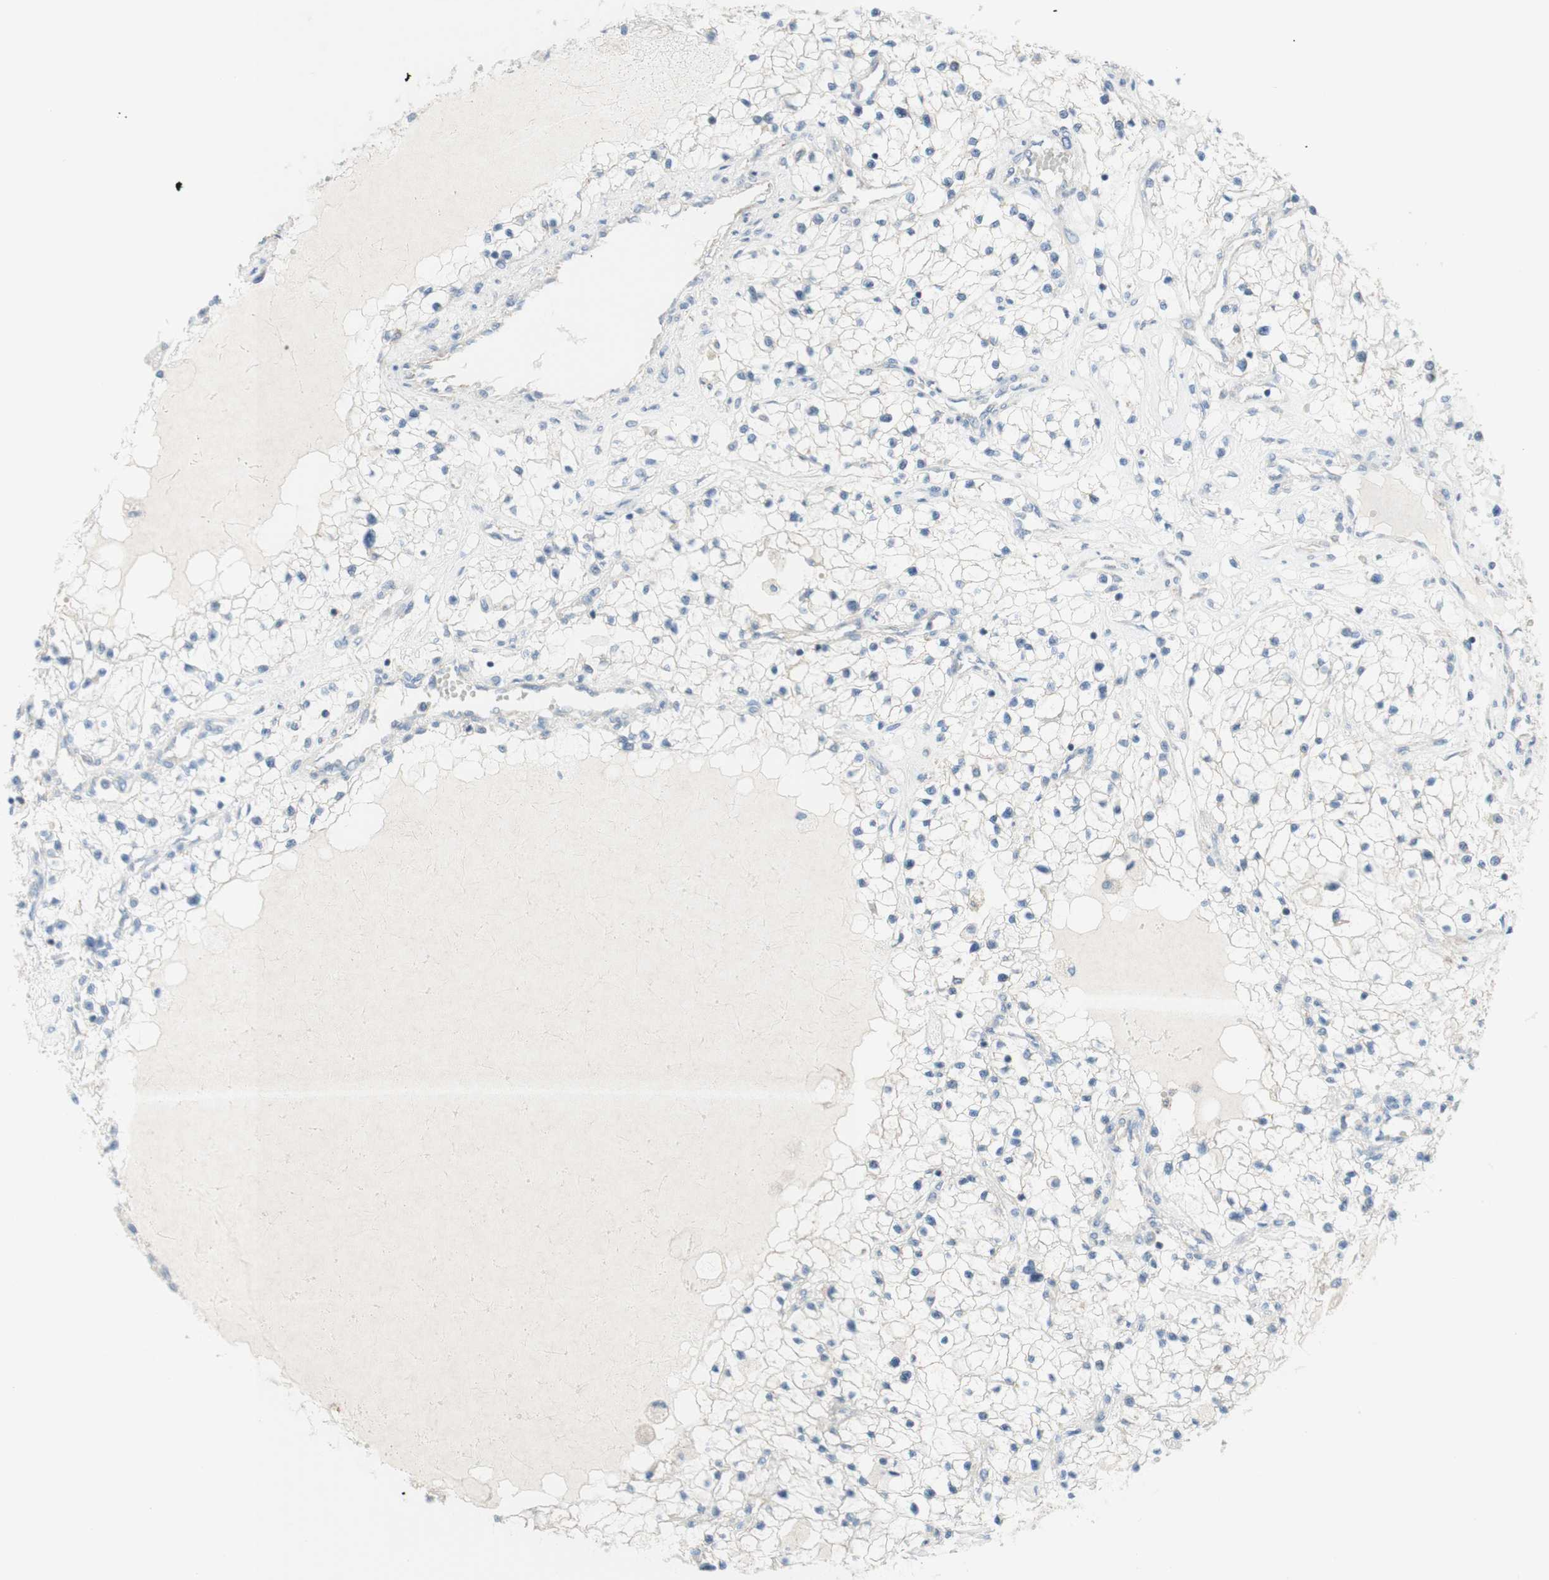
{"staining": {"intensity": "negative", "quantity": "none", "location": "none"}, "tissue": "renal cancer", "cell_type": "Tumor cells", "image_type": "cancer", "snomed": [{"axis": "morphology", "description": "Adenocarcinoma, NOS"}, {"axis": "topography", "description": "Kidney"}], "caption": "Tumor cells are negative for protein expression in human adenocarcinoma (renal).", "gene": "POU2AF1", "patient": {"sex": "male", "age": 68}}